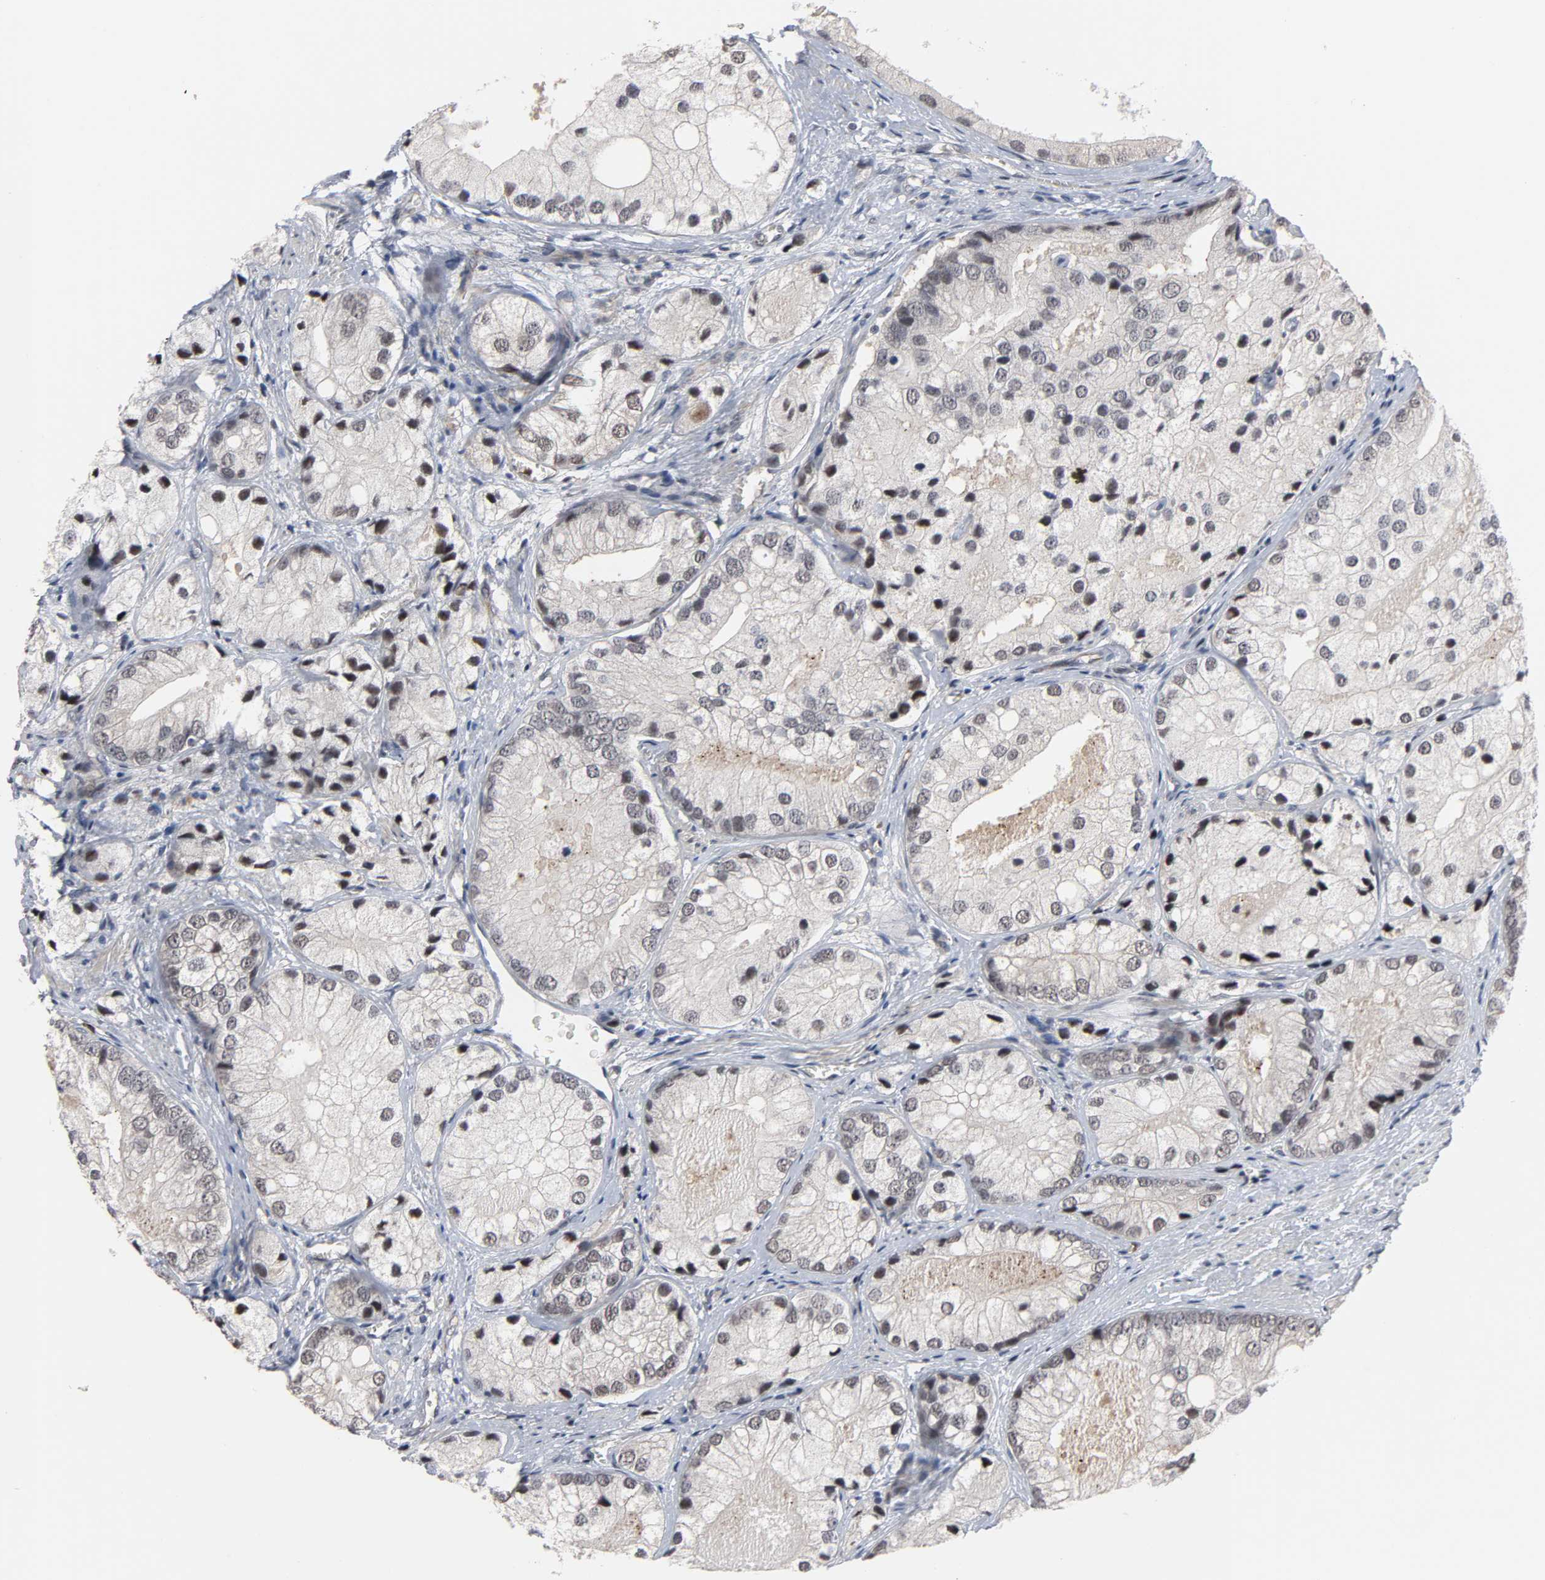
{"staining": {"intensity": "negative", "quantity": "none", "location": "none"}, "tissue": "prostate cancer", "cell_type": "Tumor cells", "image_type": "cancer", "snomed": [{"axis": "morphology", "description": "Adenocarcinoma, Low grade"}, {"axis": "topography", "description": "Prostate"}], "caption": "Human prostate cancer (adenocarcinoma (low-grade)) stained for a protein using immunohistochemistry displays no positivity in tumor cells.", "gene": "RTL5", "patient": {"sex": "male", "age": 69}}